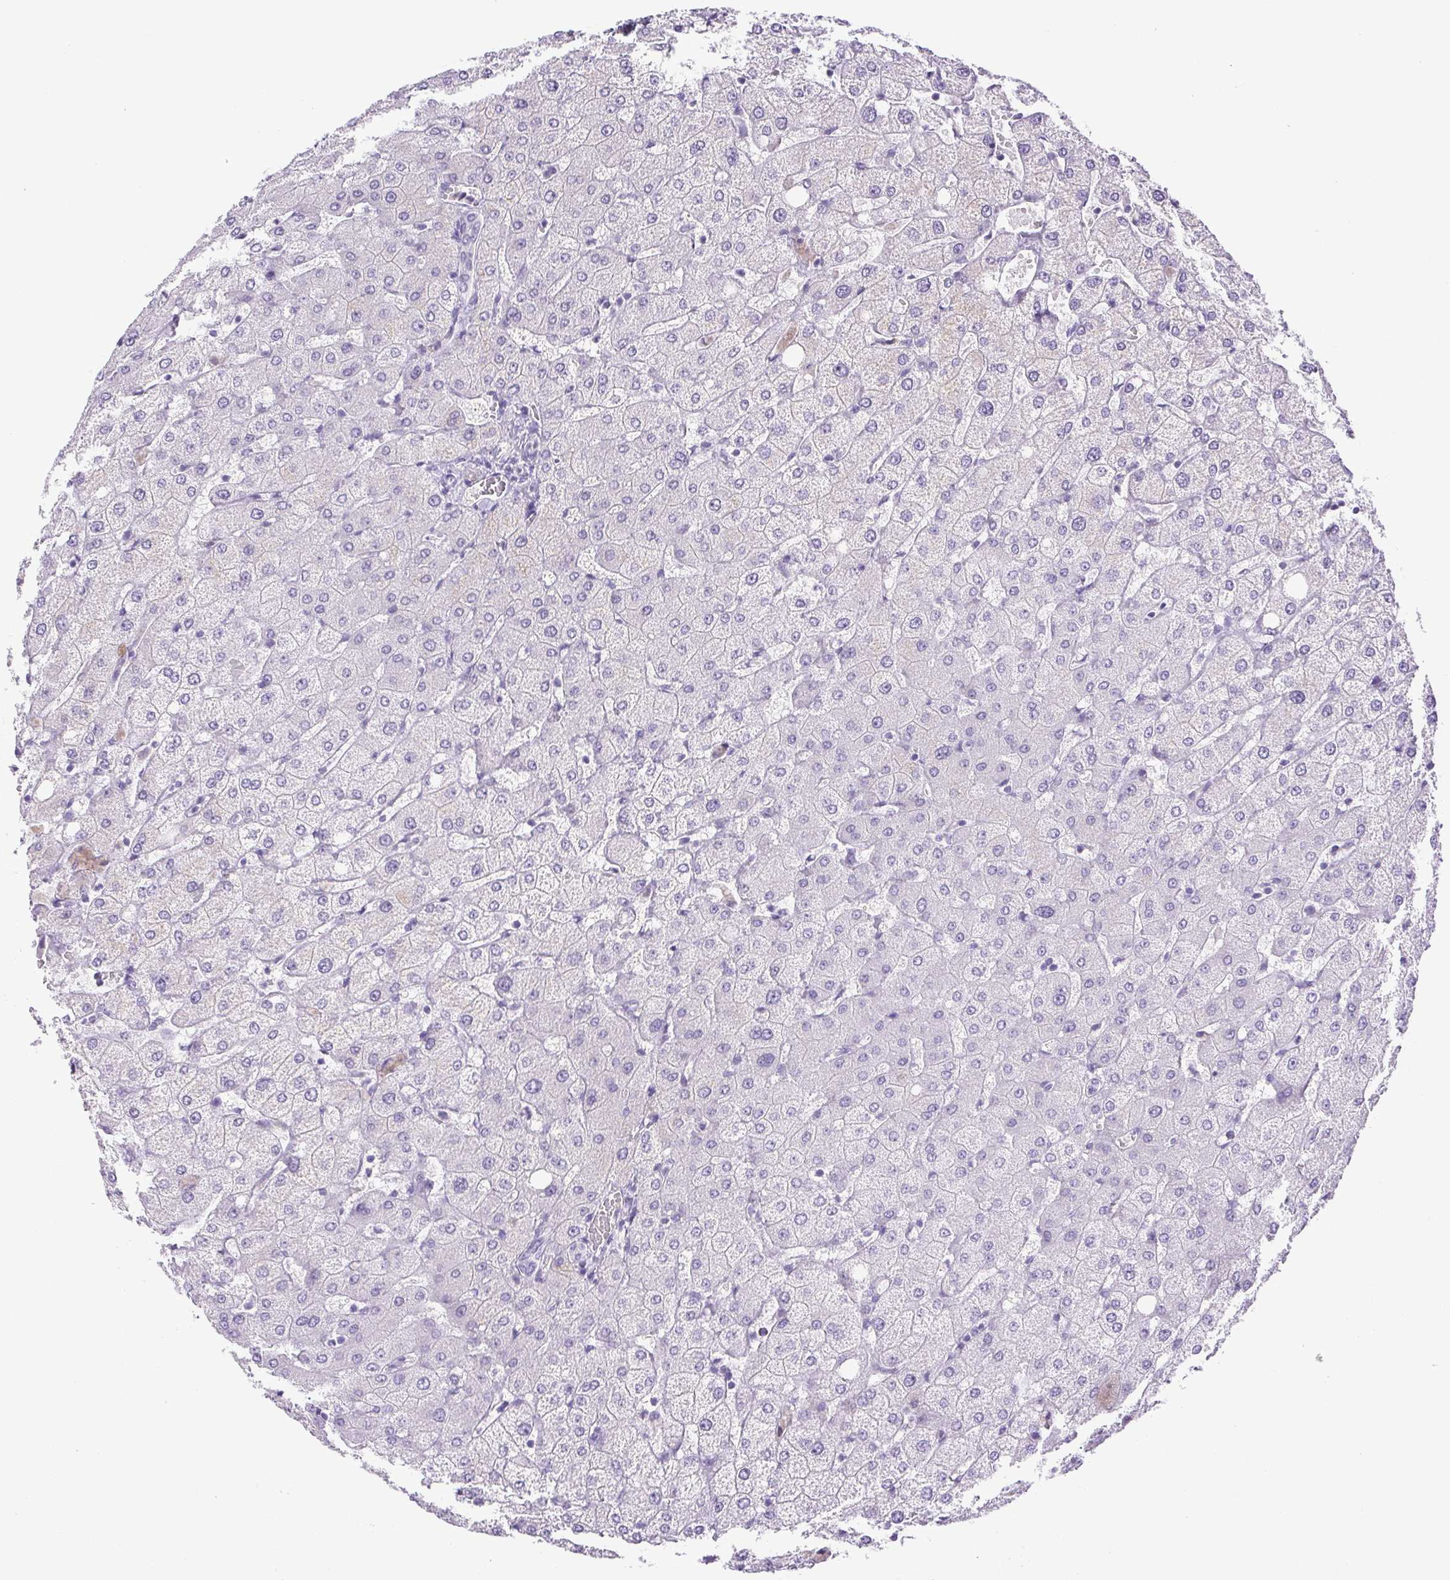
{"staining": {"intensity": "negative", "quantity": "none", "location": "none"}, "tissue": "liver", "cell_type": "Cholangiocytes", "image_type": "normal", "snomed": [{"axis": "morphology", "description": "Normal tissue, NOS"}, {"axis": "topography", "description": "Liver"}], "caption": "IHC micrograph of normal liver: human liver stained with DAB (3,3'-diaminobenzidine) demonstrates no significant protein expression in cholangiocytes. The staining is performed using DAB brown chromogen with nuclei counter-stained in using hematoxylin.", "gene": "HLA", "patient": {"sex": "female", "age": 54}}